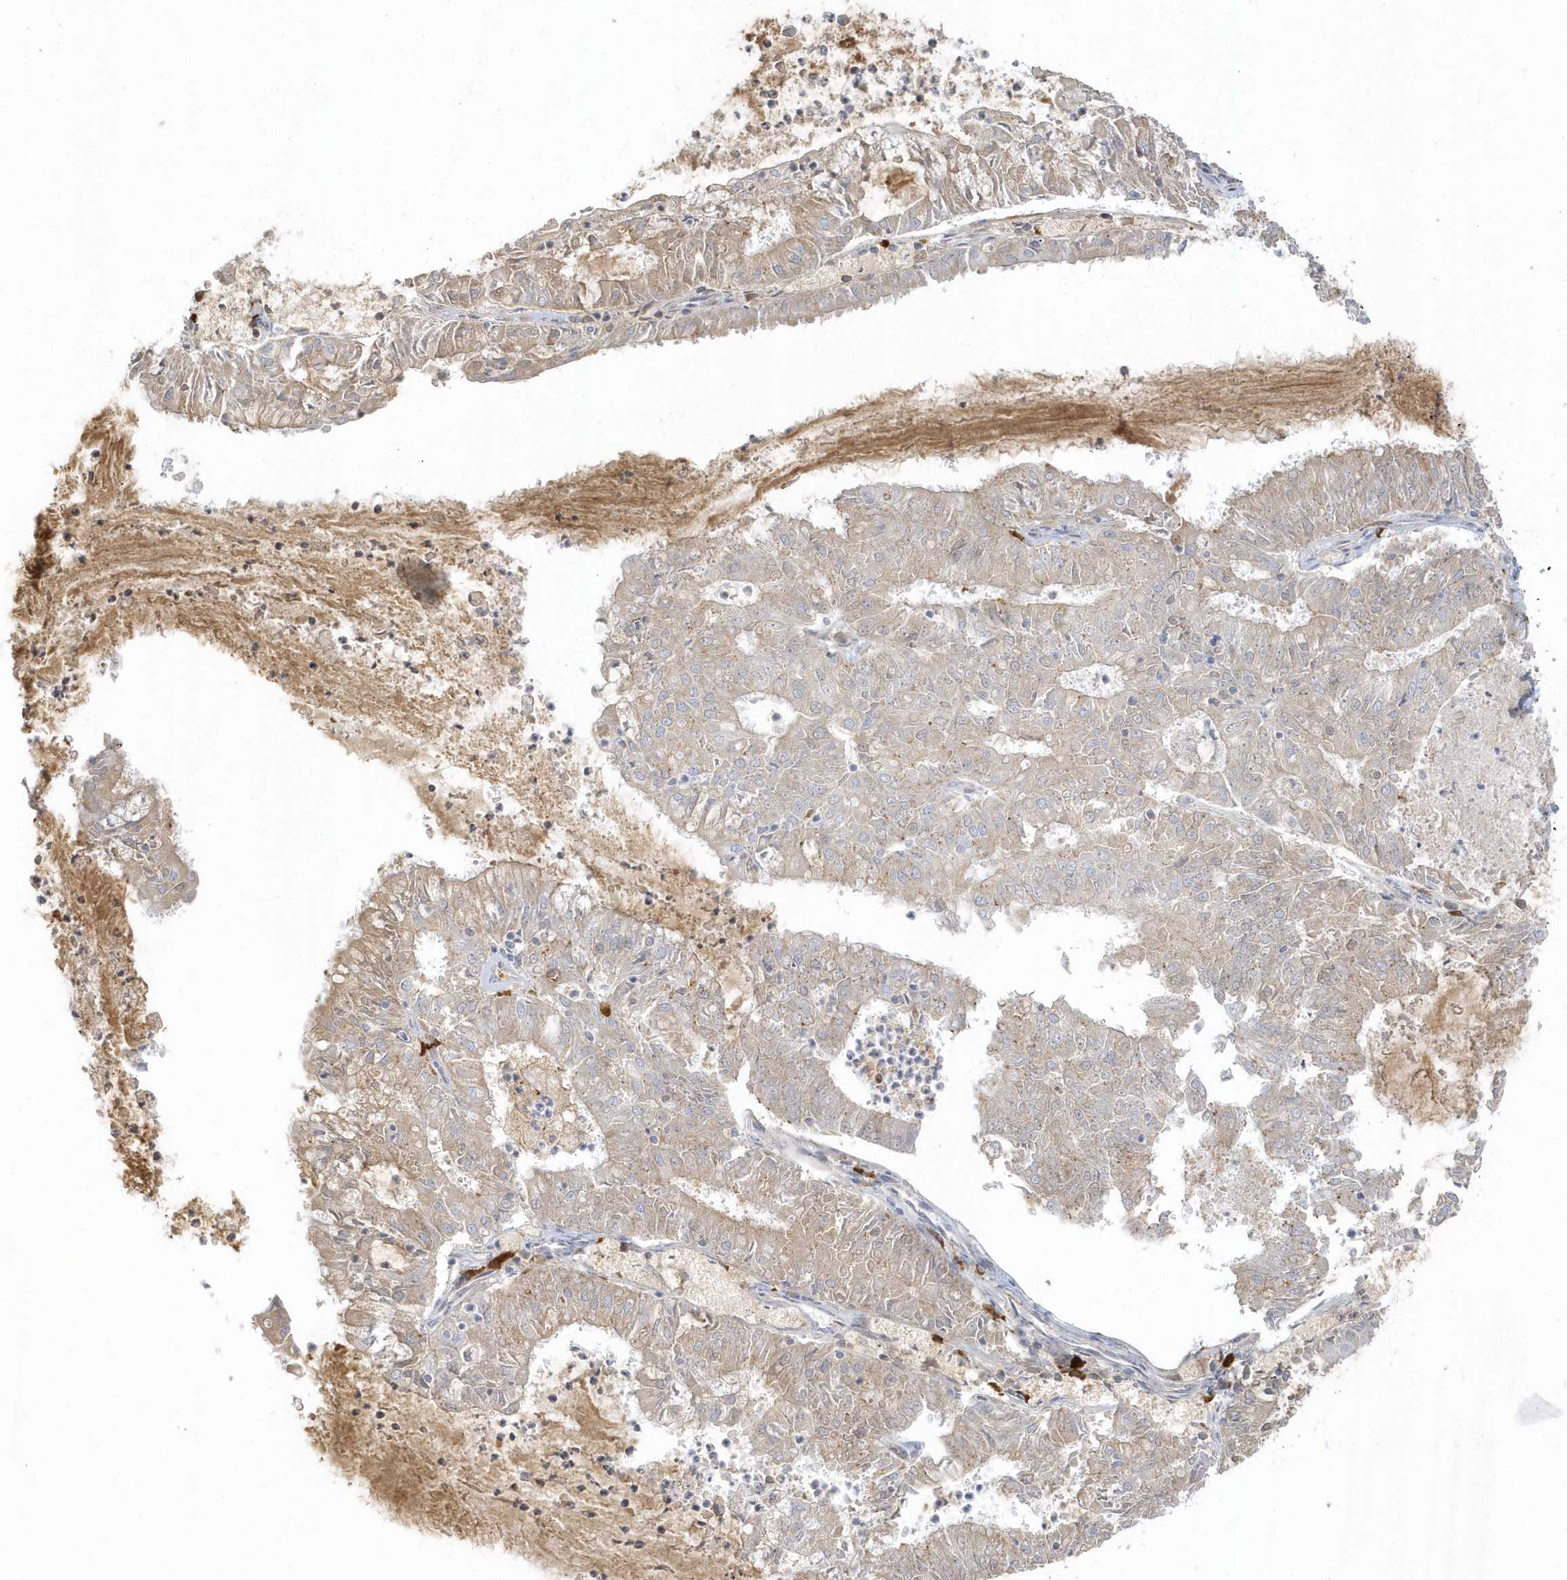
{"staining": {"intensity": "weak", "quantity": "25%-75%", "location": "cytoplasmic/membranous"}, "tissue": "endometrial cancer", "cell_type": "Tumor cells", "image_type": "cancer", "snomed": [{"axis": "morphology", "description": "Adenocarcinoma, NOS"}, {"axis": "topography", "description": "Endometrium"}], "caption": "Immunohistochemical staining of endometrial cancer (adenocarcinoma) exhibits weak cytoplasmic/membranous protein positivity in approximately 25%-75% of tumor cells. (DAB (3,3'-diaminobenzidine) IHC, brown staining for protein, blue staining for nuclei).", "gene": "THADA", "patient": {"sex": "female", "age": 57}}